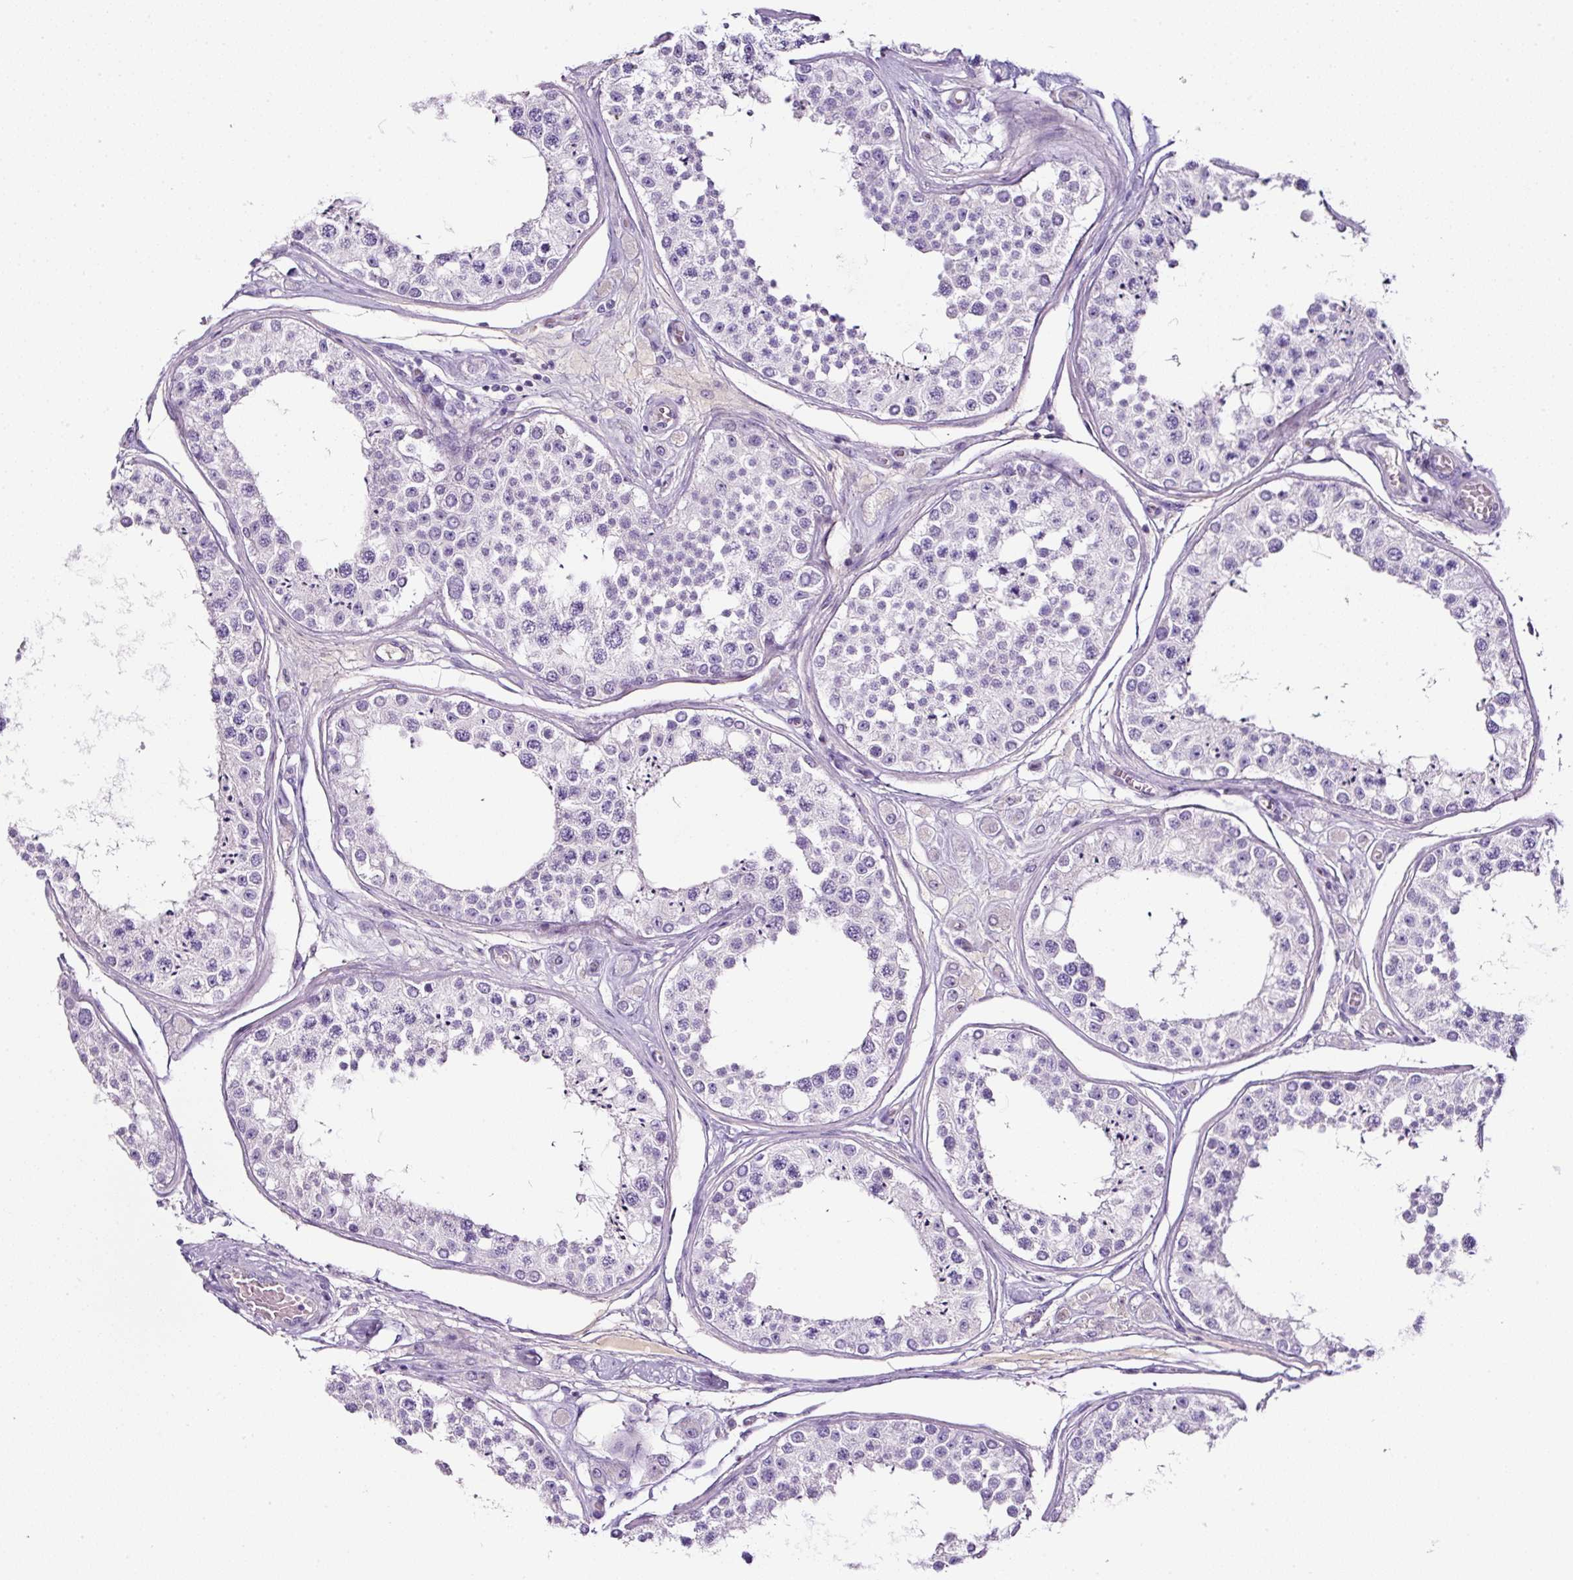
{"staining": {"intensity": "negative", "quantity": "none", "location": "none"}, "tissue": "testis", "cell_type": "Cells in seminiferous ducts", "image_type": "normal", "snomed": [{"axis": "morphology", "description": "Normal tissue, NOS"}, {"axis": "topography", "description": "Testis"}], "caption": "The image shows no staining of cells in seminiferous ducts in unremarkable testis.", "gene": "OR14A2", "patient": {"sex": "male", "age": 25}}